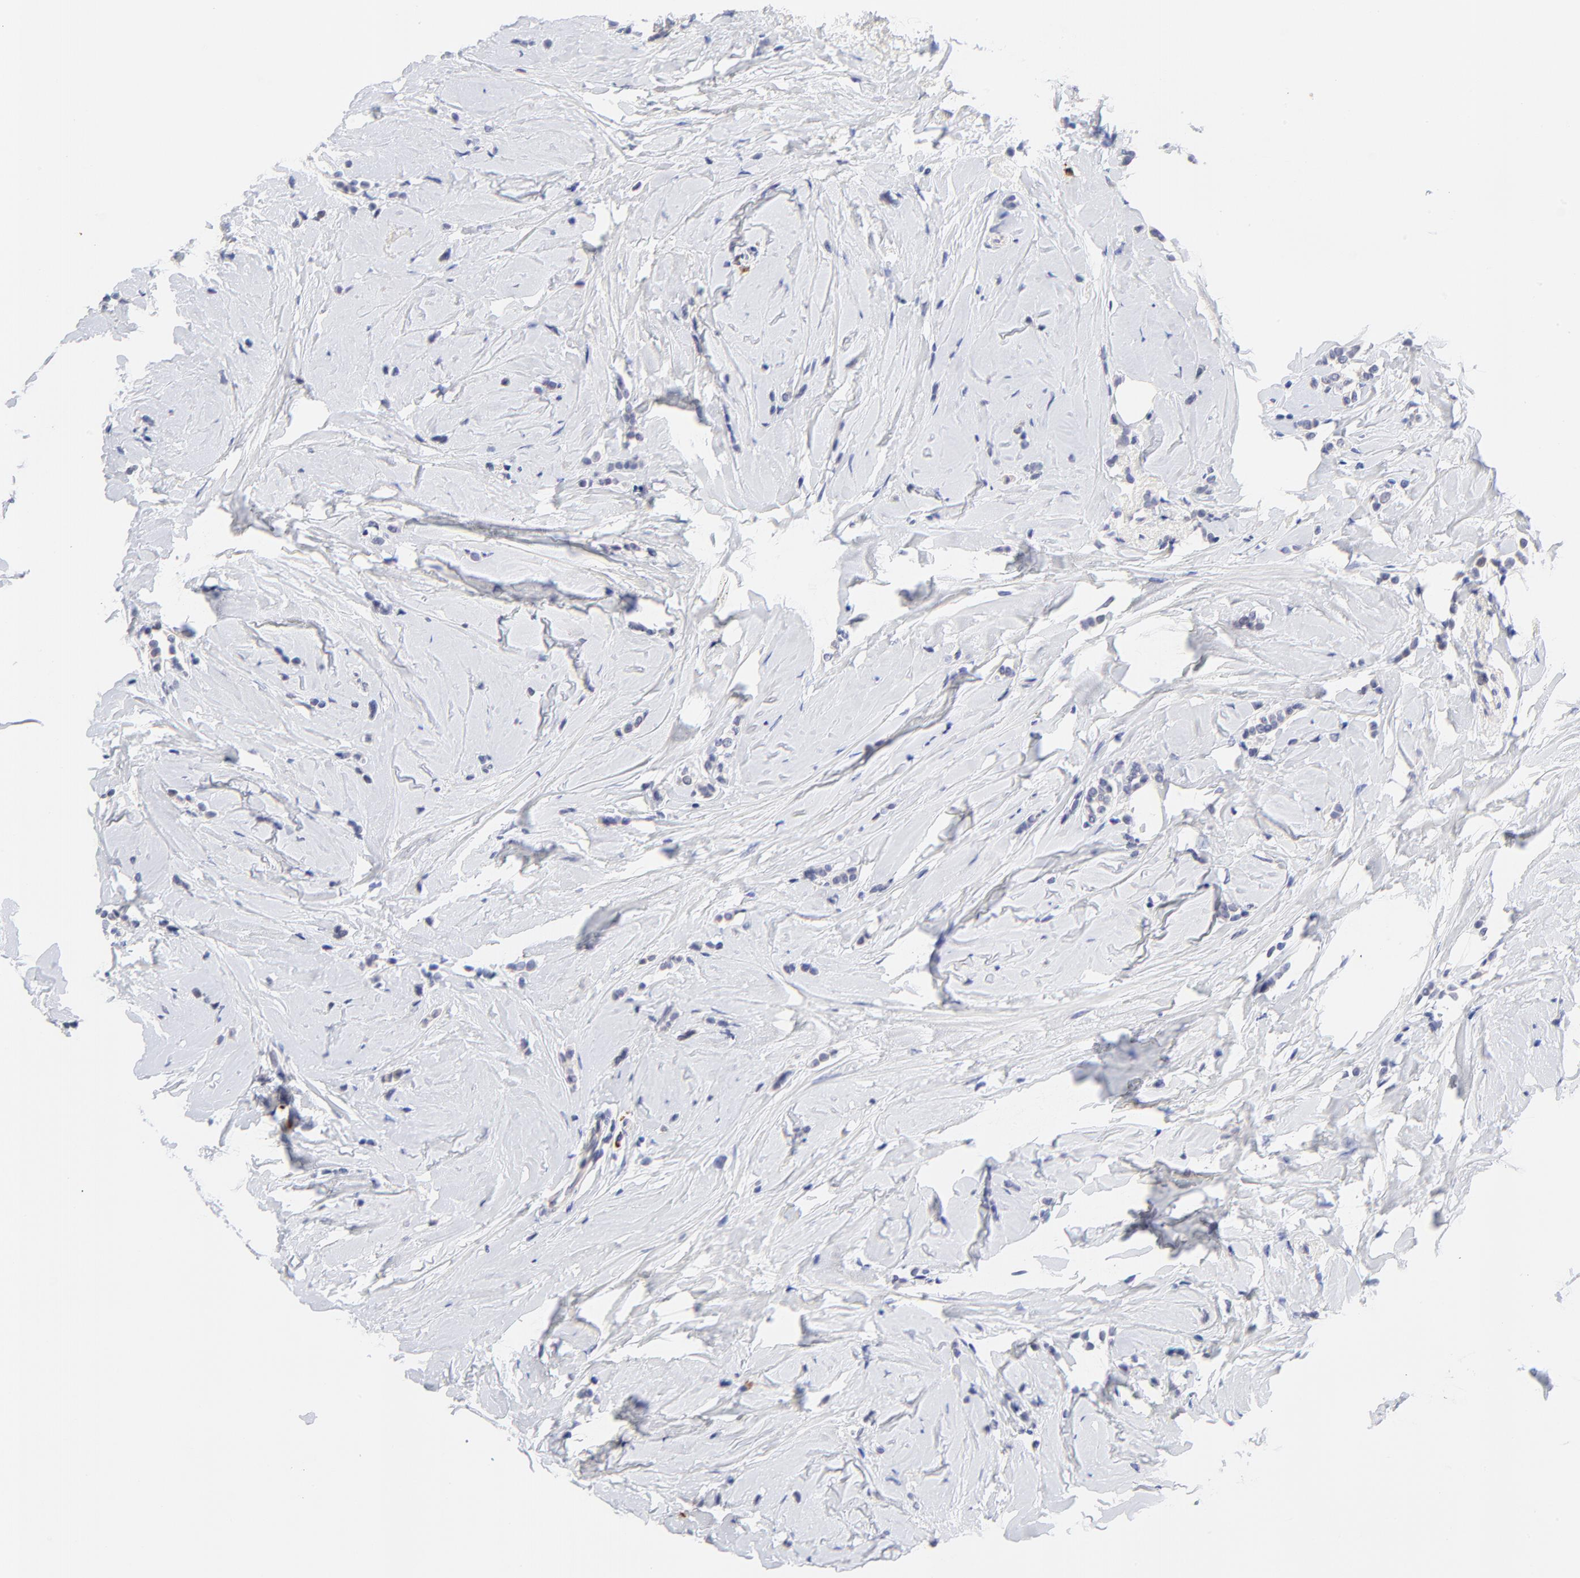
{"staining": {"intensity": "negative", "quantity": "none", "location": "none"}, "tissue": "breast cancer", "cell_type": "Tumor cells", "image_type": "cancer", "snomed": [{"axis": "morphology", "description": "Lobular carcinoma"}, {"axis": "topography", "description": "Breast"}], "caption": "The immunohistochemistry (IHC) photomicrograph has no significant positivity in tumor cells of breast cancer tissue. (Stains: DAB (3,3'-diaminobenzidine) IHC with hematoxylin counter stain, Microscopy: brightfield microscopy at high magnification).", "gene": "AFF2", "patient": {"sex": "female", "age": 64}}